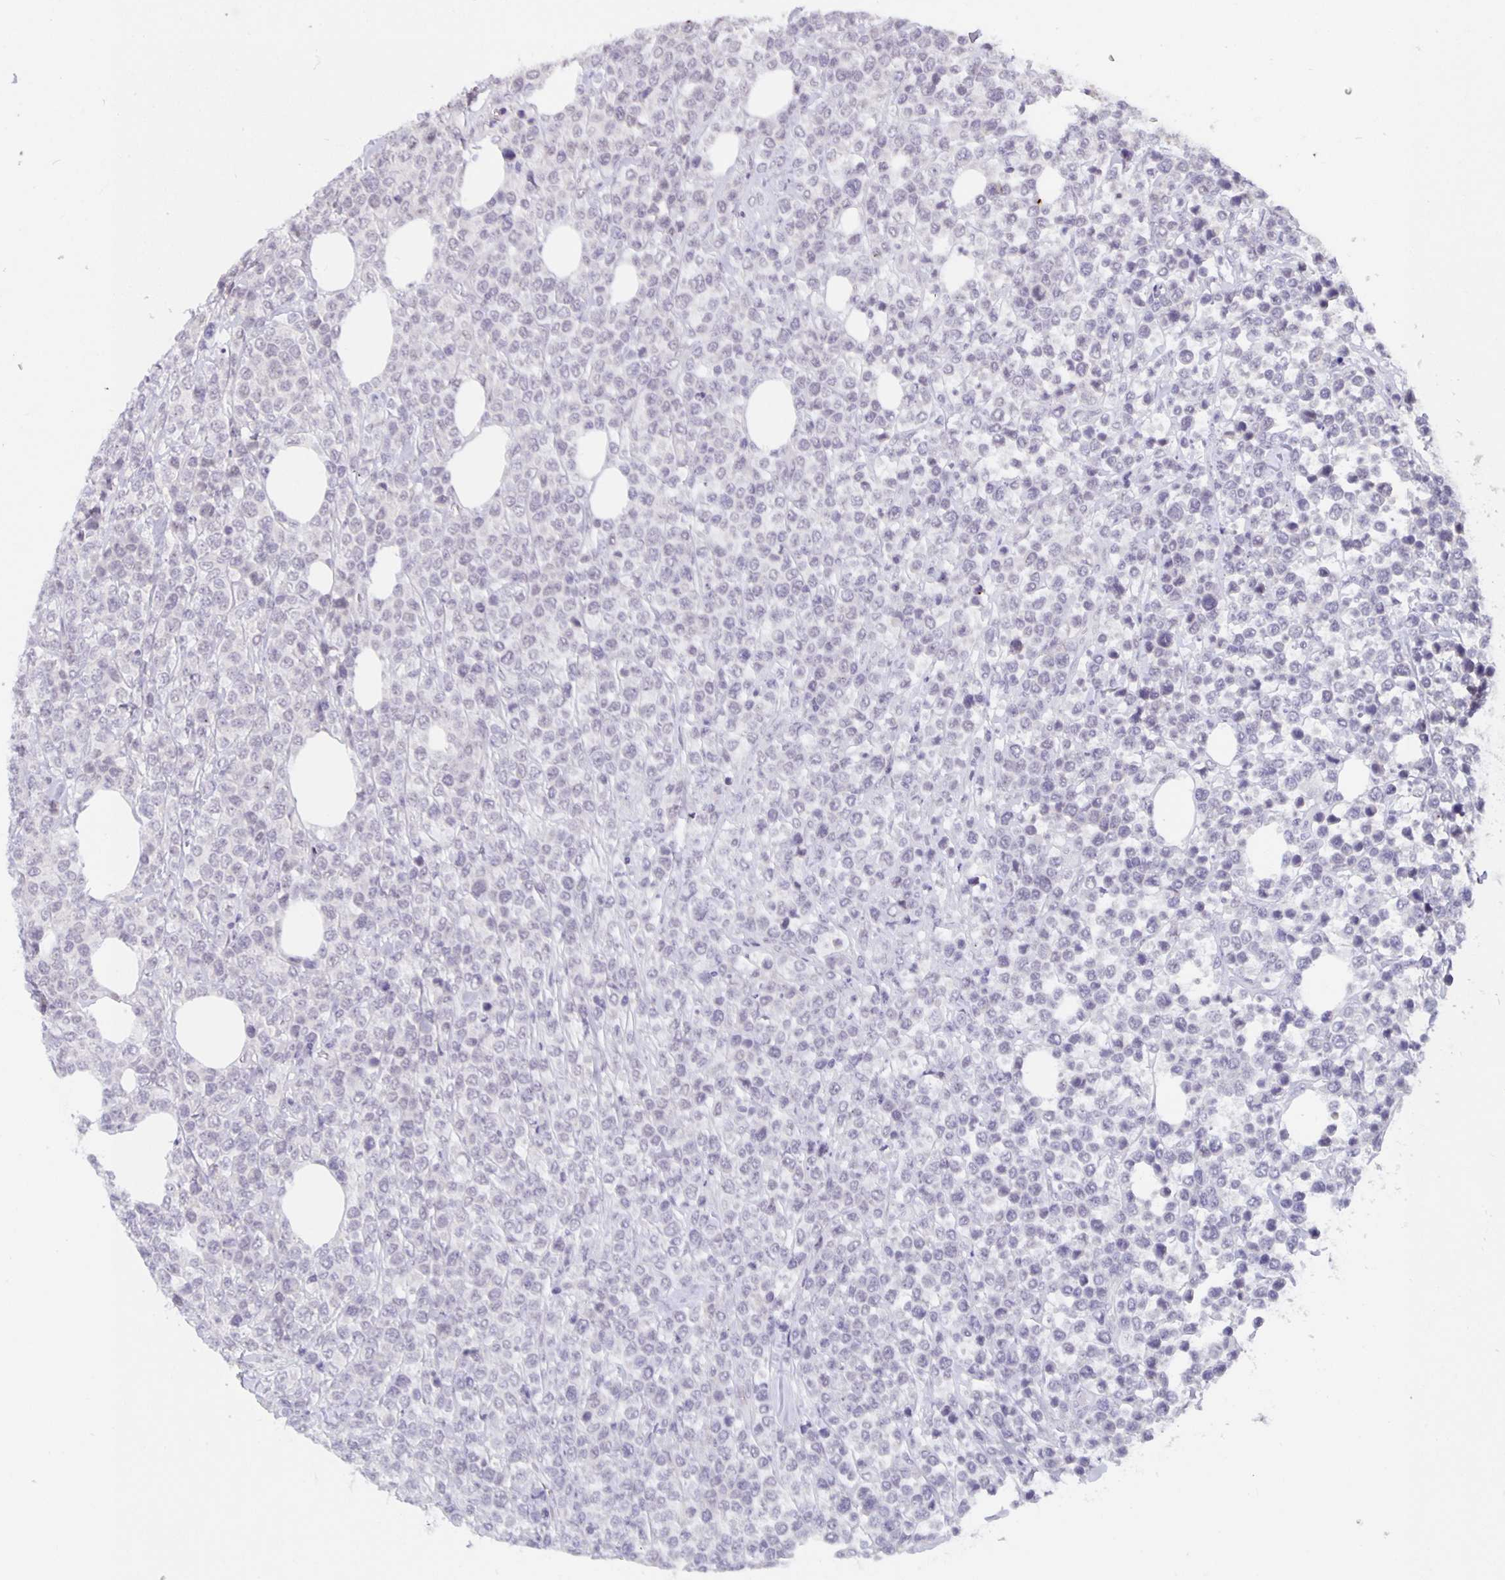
{"staining": {"intensity": "negative", "quantity": "none", "location": "none"}, "tissue": "lymphoma", "cell_type": "Tumor cells", "image_type": "cancer", "snomed": [{"axis": "morphology", "description": "Malignant lymphoma, non-Hodgkin's type, High grade"}, {"axis": "topography", "description": "Soft tissue"}], "caption": "Immunohistochemical staining of high-grade malignant lymphoma, non-Hodgkin's type displays no significant positivity in tumor cells. The staining is performed using DAB (3,3'-diaminobenzidine) brown chromogen with nuclei counter-stained in using hematoxylin.", "gene": "ARVCF", "patient": {"sex": "female", "age": 56}}